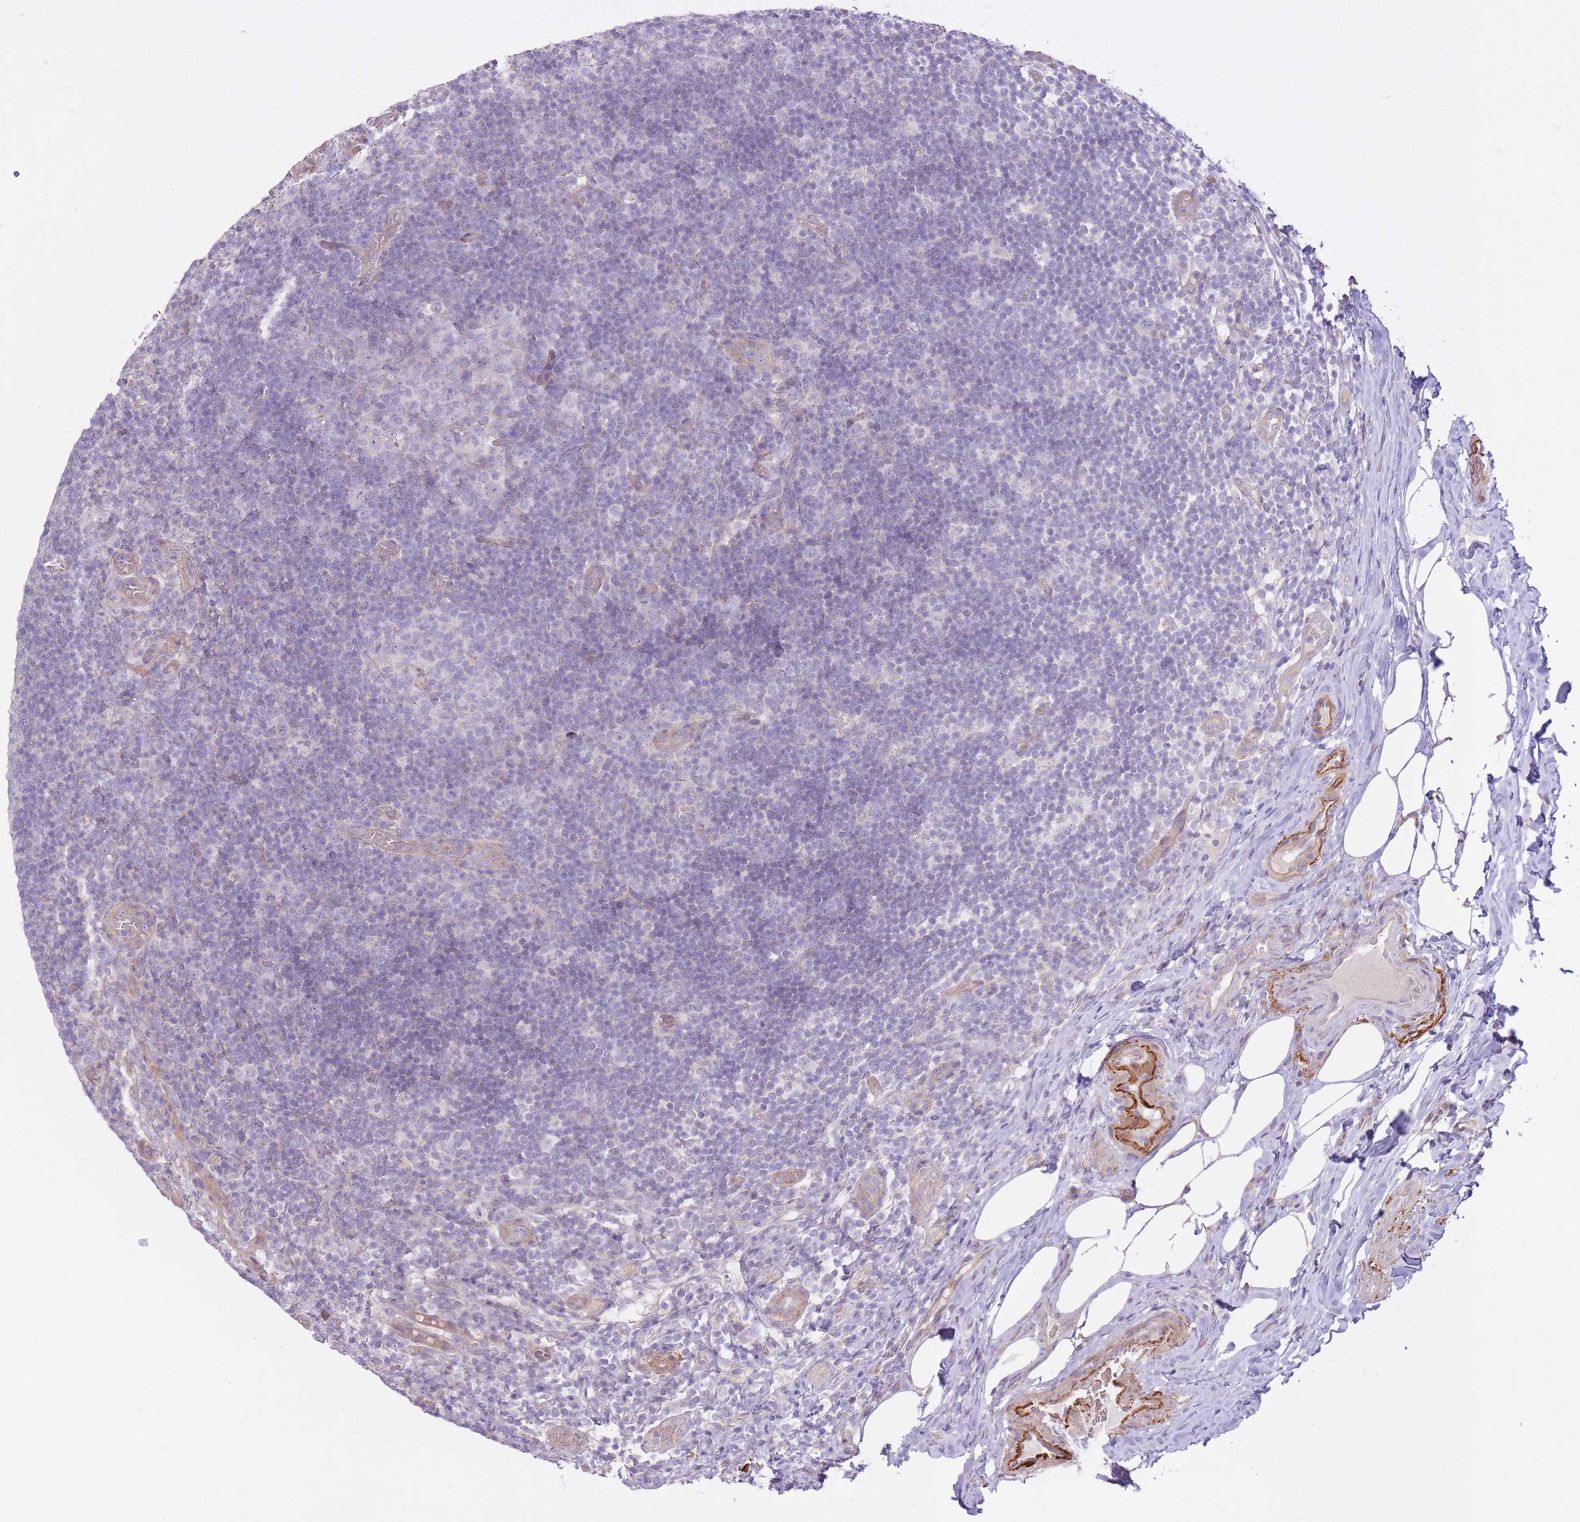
{"staining": {"intensity": "moderate", "quantity": ">75%", "location": "cytoplasmic/membranous"}, "tissue": "appendix", "cell_type": "Glandular cells", "image_type": "normal", "snomed": [{"axis": "morphology", "description": "Normal tissue, NOS"}, {"axis": "topography", "description": "Appendix"}], "caption": "Immunohistochemistry of benign appendix displays medium levels of moderate cytoplasmic/membranous expression in approximately >75% of glandular cells. (Brightfield microscopy of DAB IHC at high magnification).", "gene": "REV1", "patient": {"sex": "female", "age": 43}}